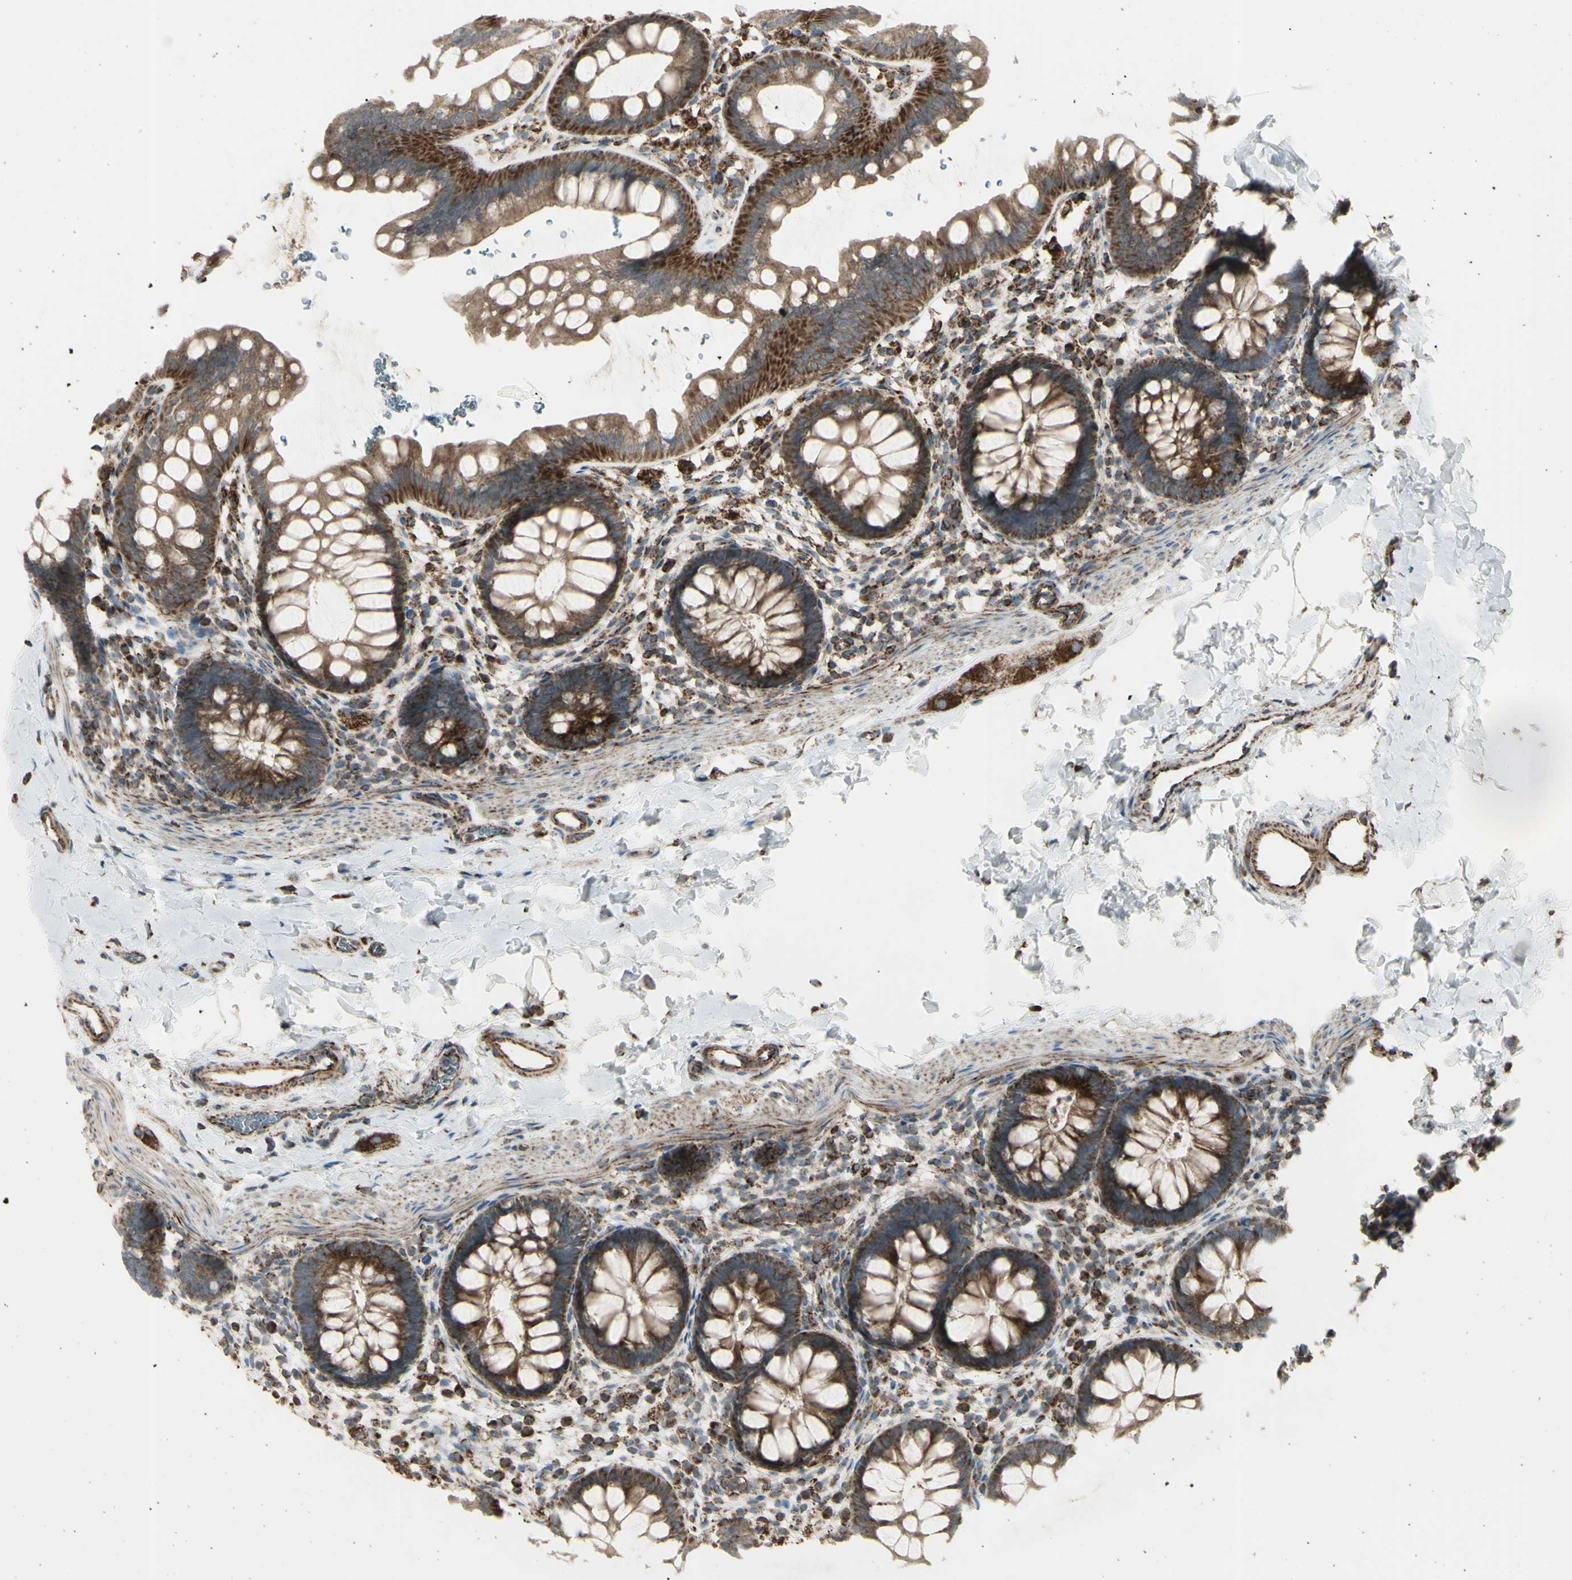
{"staining": {"intensity": "moderate", "quantity": ">75%", "location": "cytoplasmic/membranous"}, "tissue": "rectum", "cell_type": "Glandular cells", "image_type": "normal", "snomed": [{"axis": "morphology", "description": "Normal tissue, NOS"}, {"axis": "topography", "description": "Rectum"}], "caption": "Immunohistochemistry (IHC) image of benign rectum: human rectum stained using IHC demonstrates medium levels of moderate protein expression localized specifically in the cytoplasmic/membranous of glandular cells, appearing as a cytoplasmic/membranous brown color.", "gene": "CYB5R1", "patient": {"sex": "female", "age": 24}}